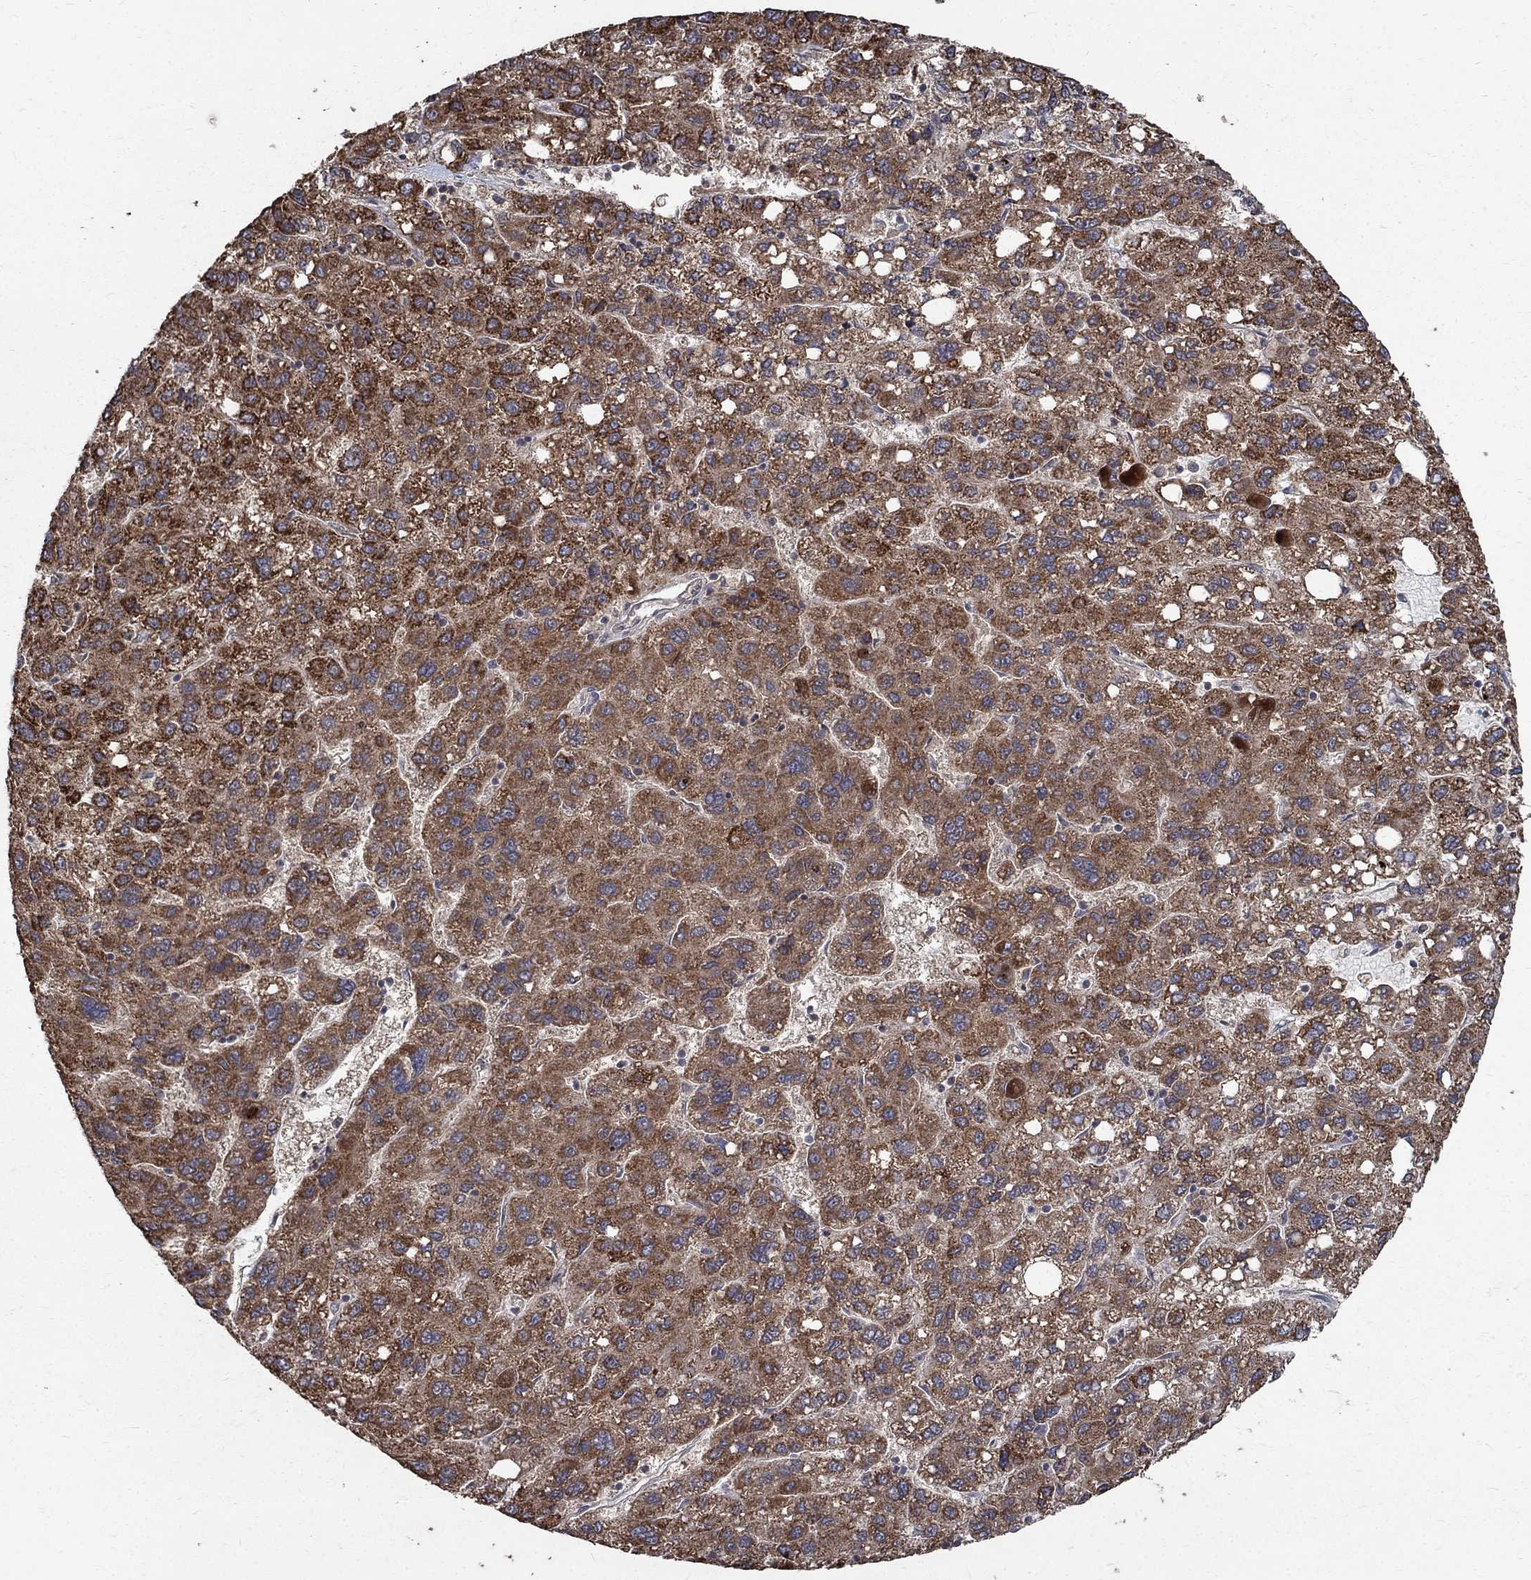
{"staining": {"intensity": "strong", "quantity": "25%-75%", "location": "cytoplasmic/membranous"}, "tissue": "liver cancer", "cell_type": "Tumor cells", "image_type": "cancer", "snomed": [{"axis": "morphology", "description": "Carcinoma, Hepatocellular, NOS"}, {"axis": "topography", "description": "Liver"}], "caption": "Tumor cells exhibit strong cytoplasmic/membranous positivity in about 25%-75% of cells in hepatocellular carcinoma (liver).", "gene": "C17orf75", "patient": {"sex": "female", "age": 82}}